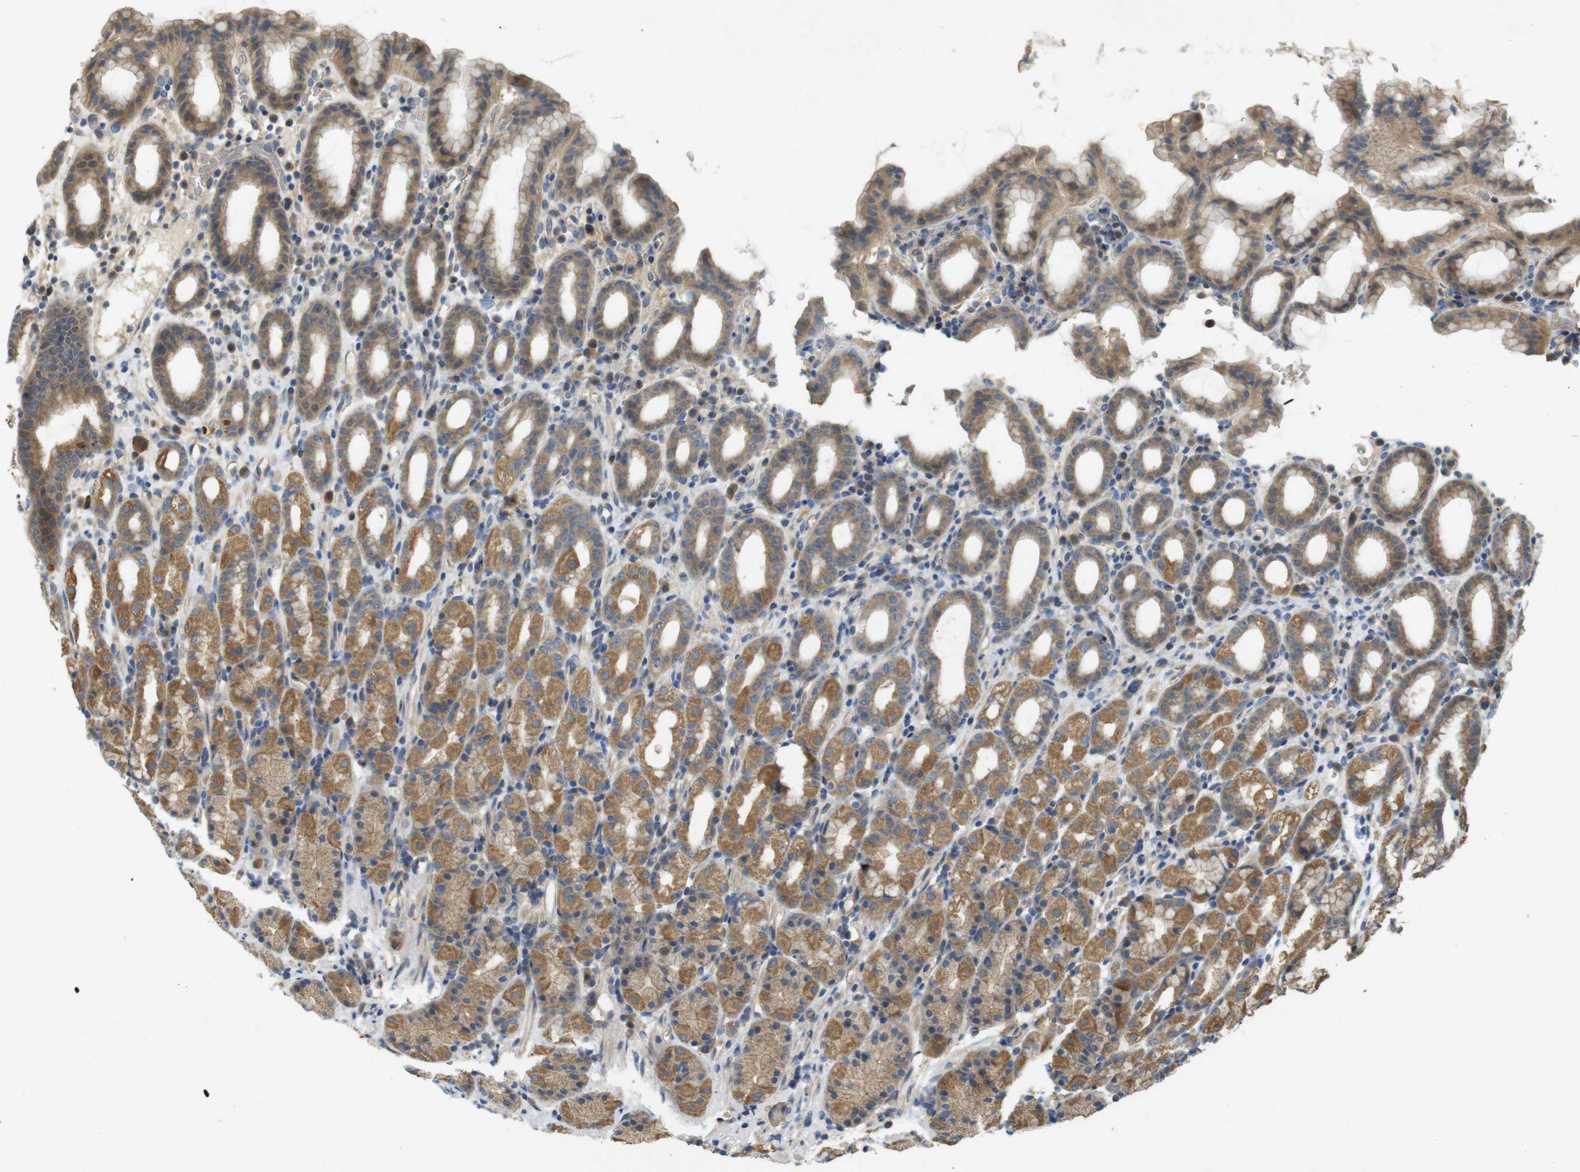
{"staining": {"intensity": "moderate", "quantity": ">75%", "location": "cytoplasmic/membranous"}, "tissue": "stomach", "cell_type": "Glandular cells", "image_type": "normal", "snomed": [{"axis": "morphology", "description": "Normal tissue, NOS"}, {"axis": "topography", "description": "Stomach, upper"}], "caption": "An immunohistochemistry (IHC) histopathology image of normal tissue is shown. Protein staining in brown highlights moderate cytoplasmic/membranous positivity in stomach within glandular cells. (DAB IHC, brown staining for protein, blue staining for nuclei).", "gene": "CLTC", "patient": {"sex": "male", "age": 68}}